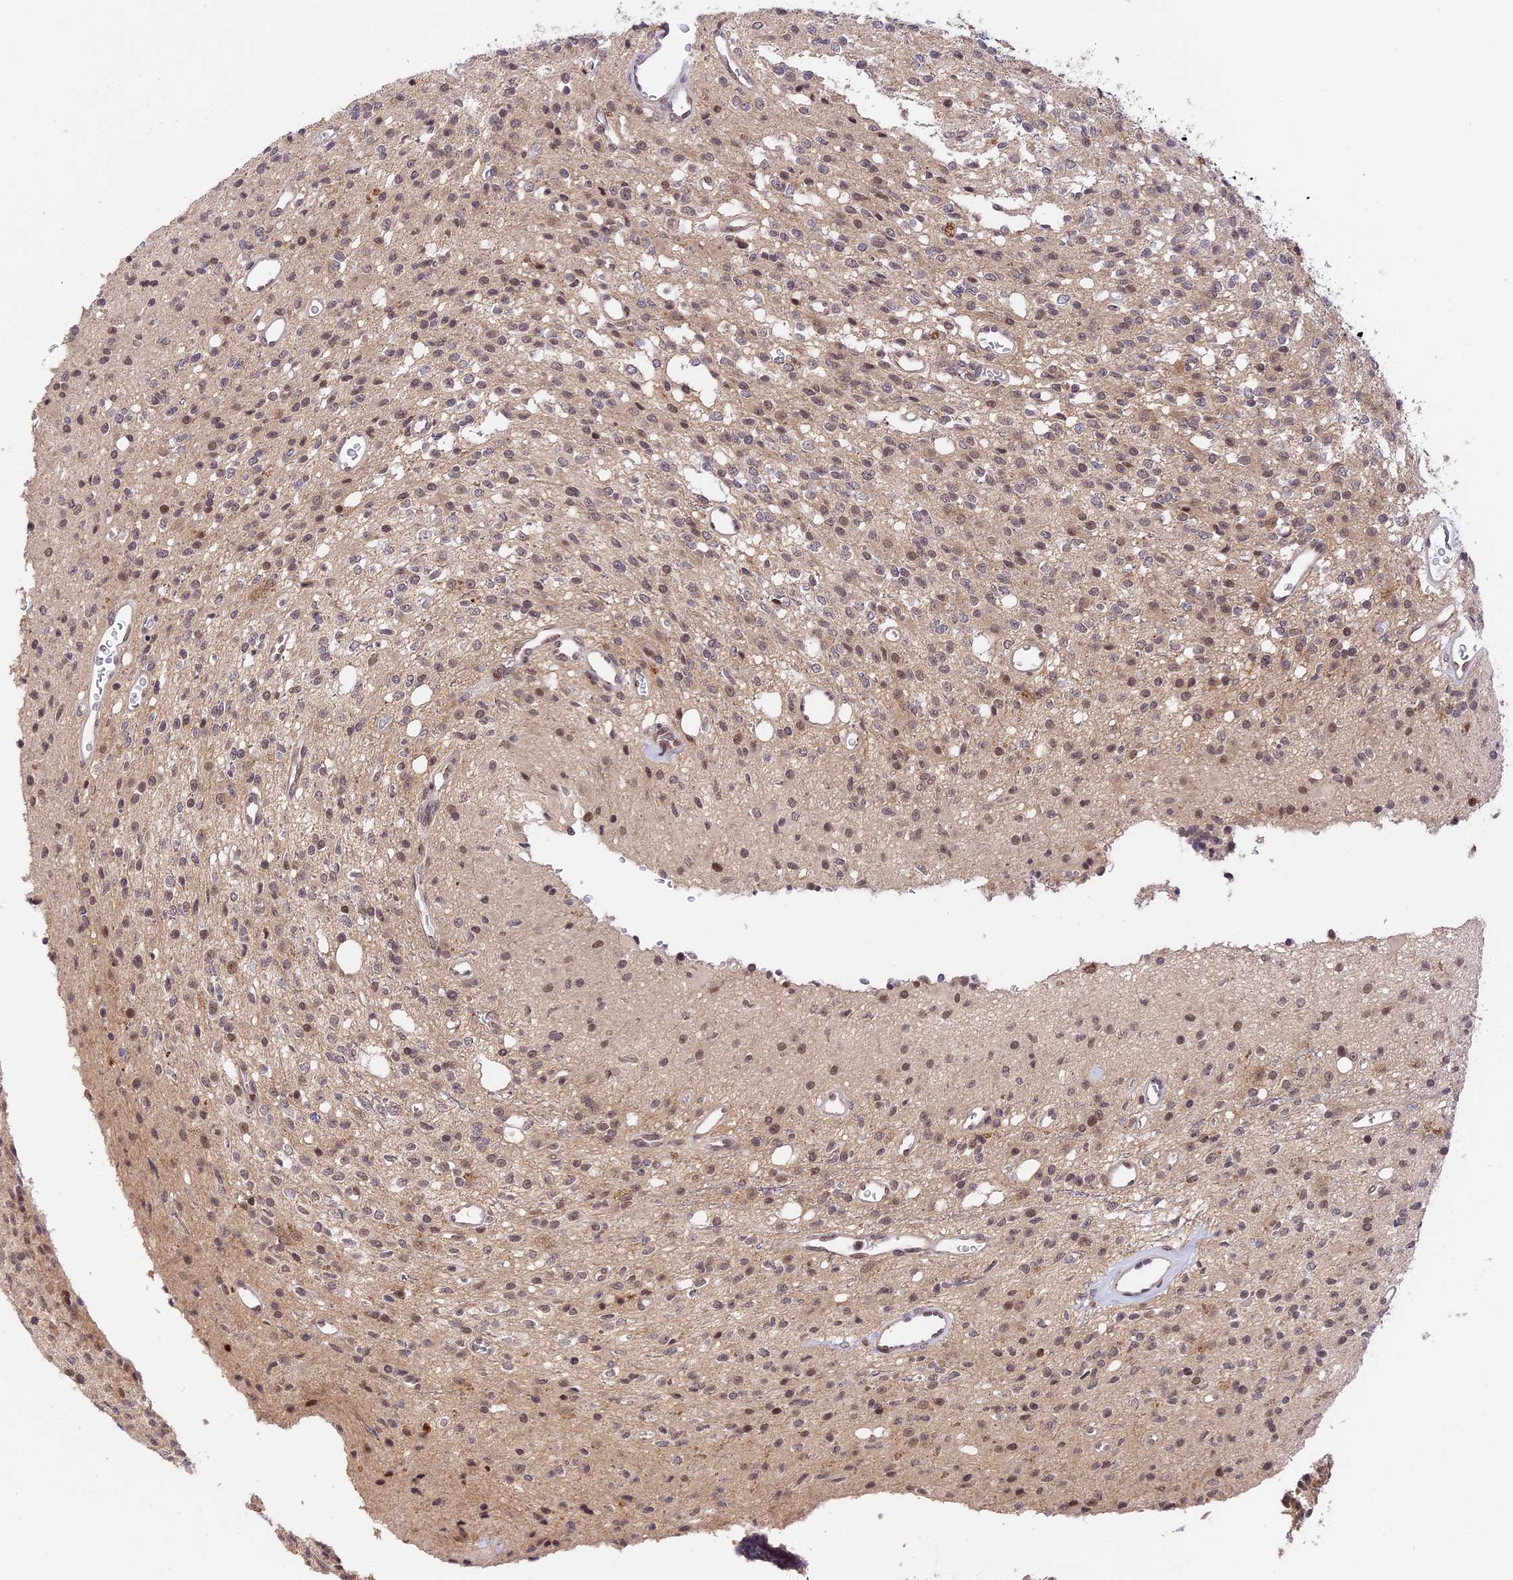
{"staining": {"intensity": "weak", "quantity": "<25%", "location": "nuclear"}, "tissue": "glioma", "cell_type": "Tumor cells", "image_type": "cancer", "snomed": [{"axis": "morphology", "description": "Glioma, malignant, High grade"}, {"axis": "topography", "description": "Brain"}], "caption": "The immunohistochemistry (IHC) micrograph has no significant positivity in tumor cells of high-grade glioma (malignant) tissue.", "gene": "POLR2C", "patient": {"sex": "male", "age": 34}}